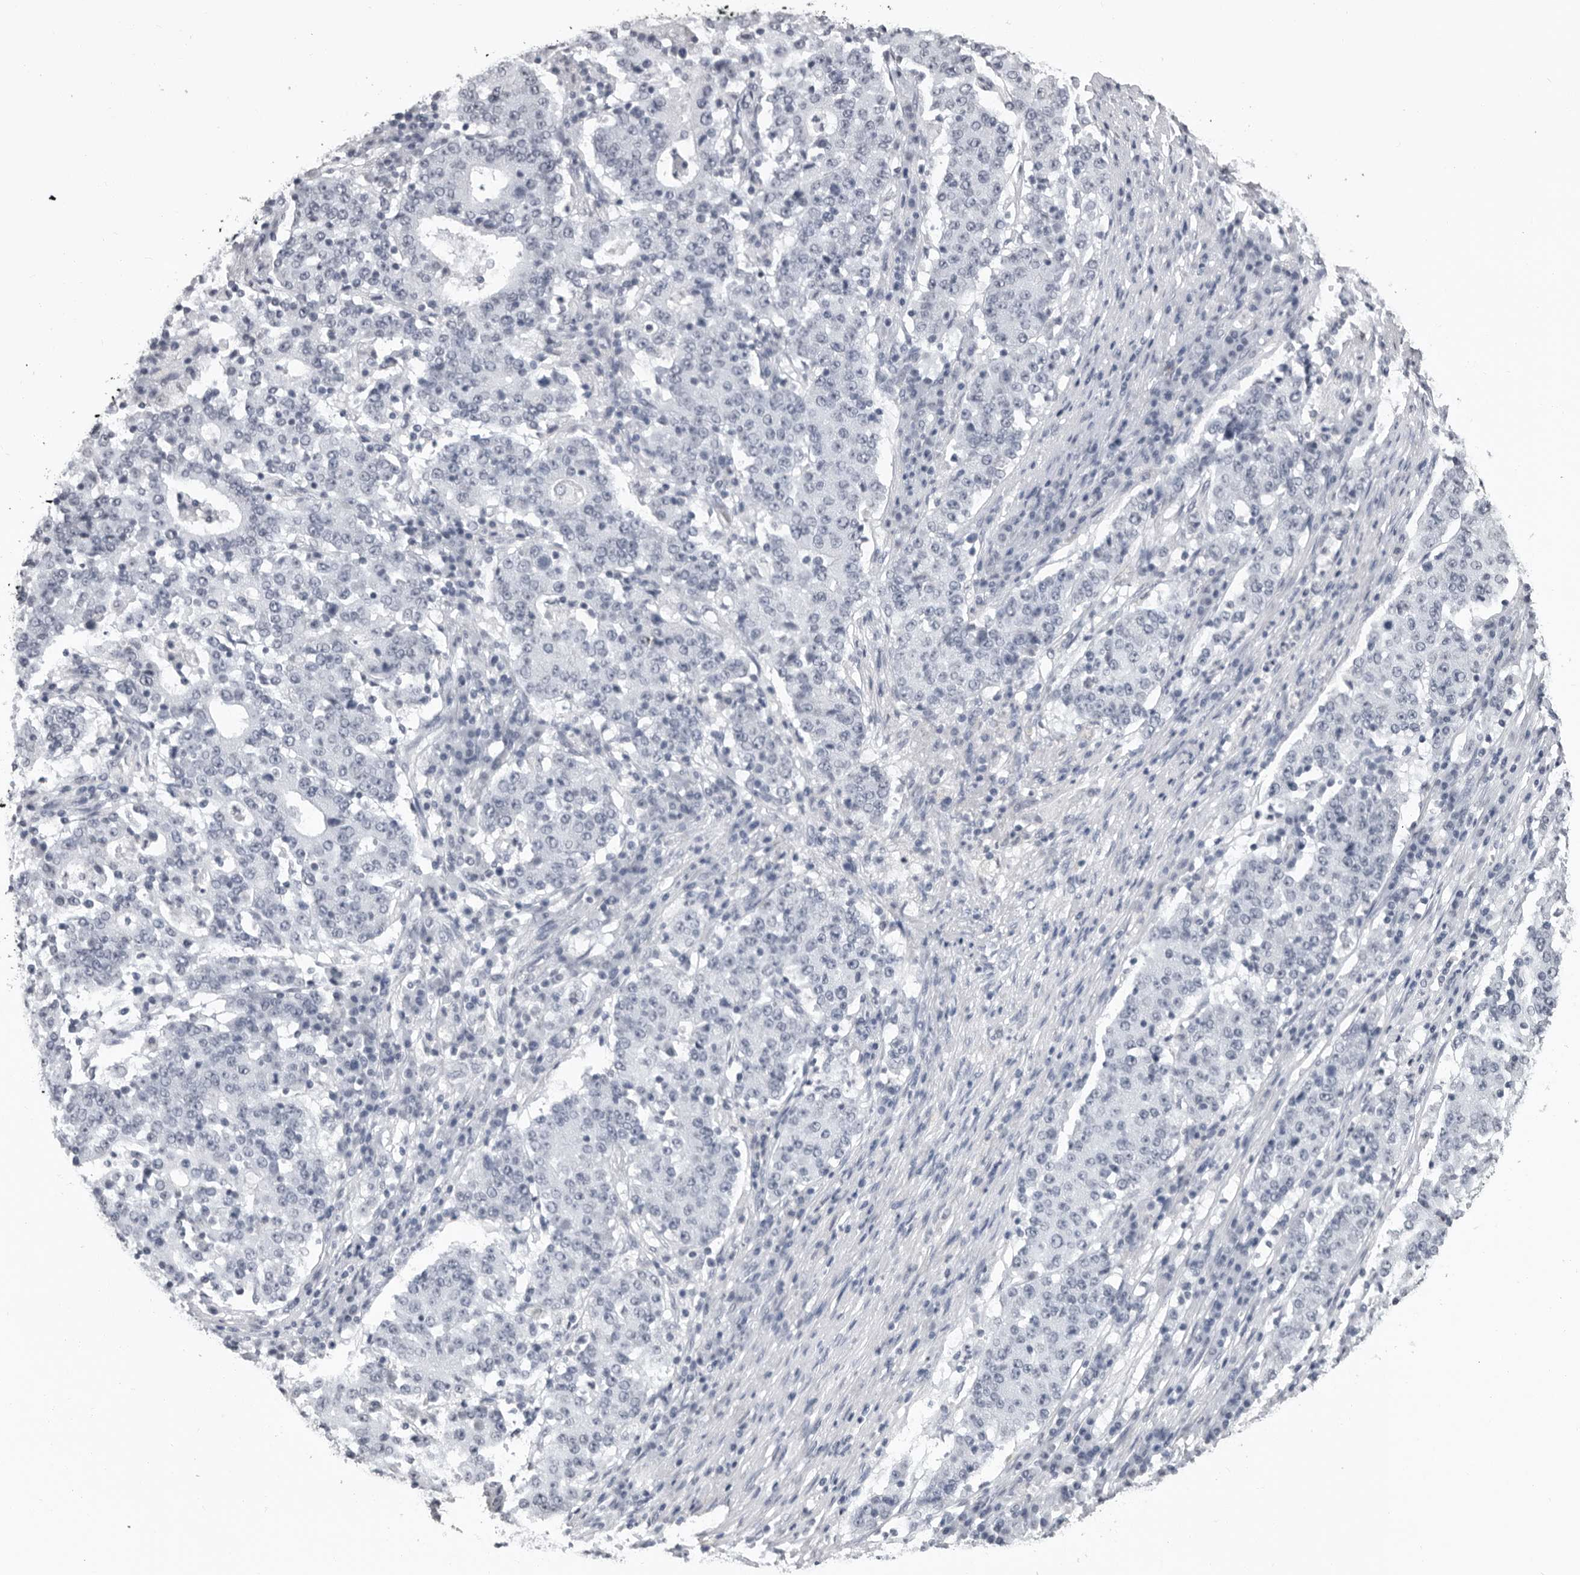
{"staining": {"intensity": "negative", "quantity": "none", "location": "none"}, "tissue": "stomach cancer", "cell_type": "Tumor cells", "image_type": "cancer", "snomed": [{"axis": "morphology", "description": "Adenocarcinoma, NOS"}, {"axis": "topography", "description": "Stomach"}], "caption": "High magnification brightfield microscopy of stomach adenocarcinoma stained with DAB (3,3'-diaminobenzidine) (brown) and counterstained with hematoxylin (blue): tumor cells show no significant staining.", "gene": "HEPACAM", "patient": {"sex": "male", "age": 59}}